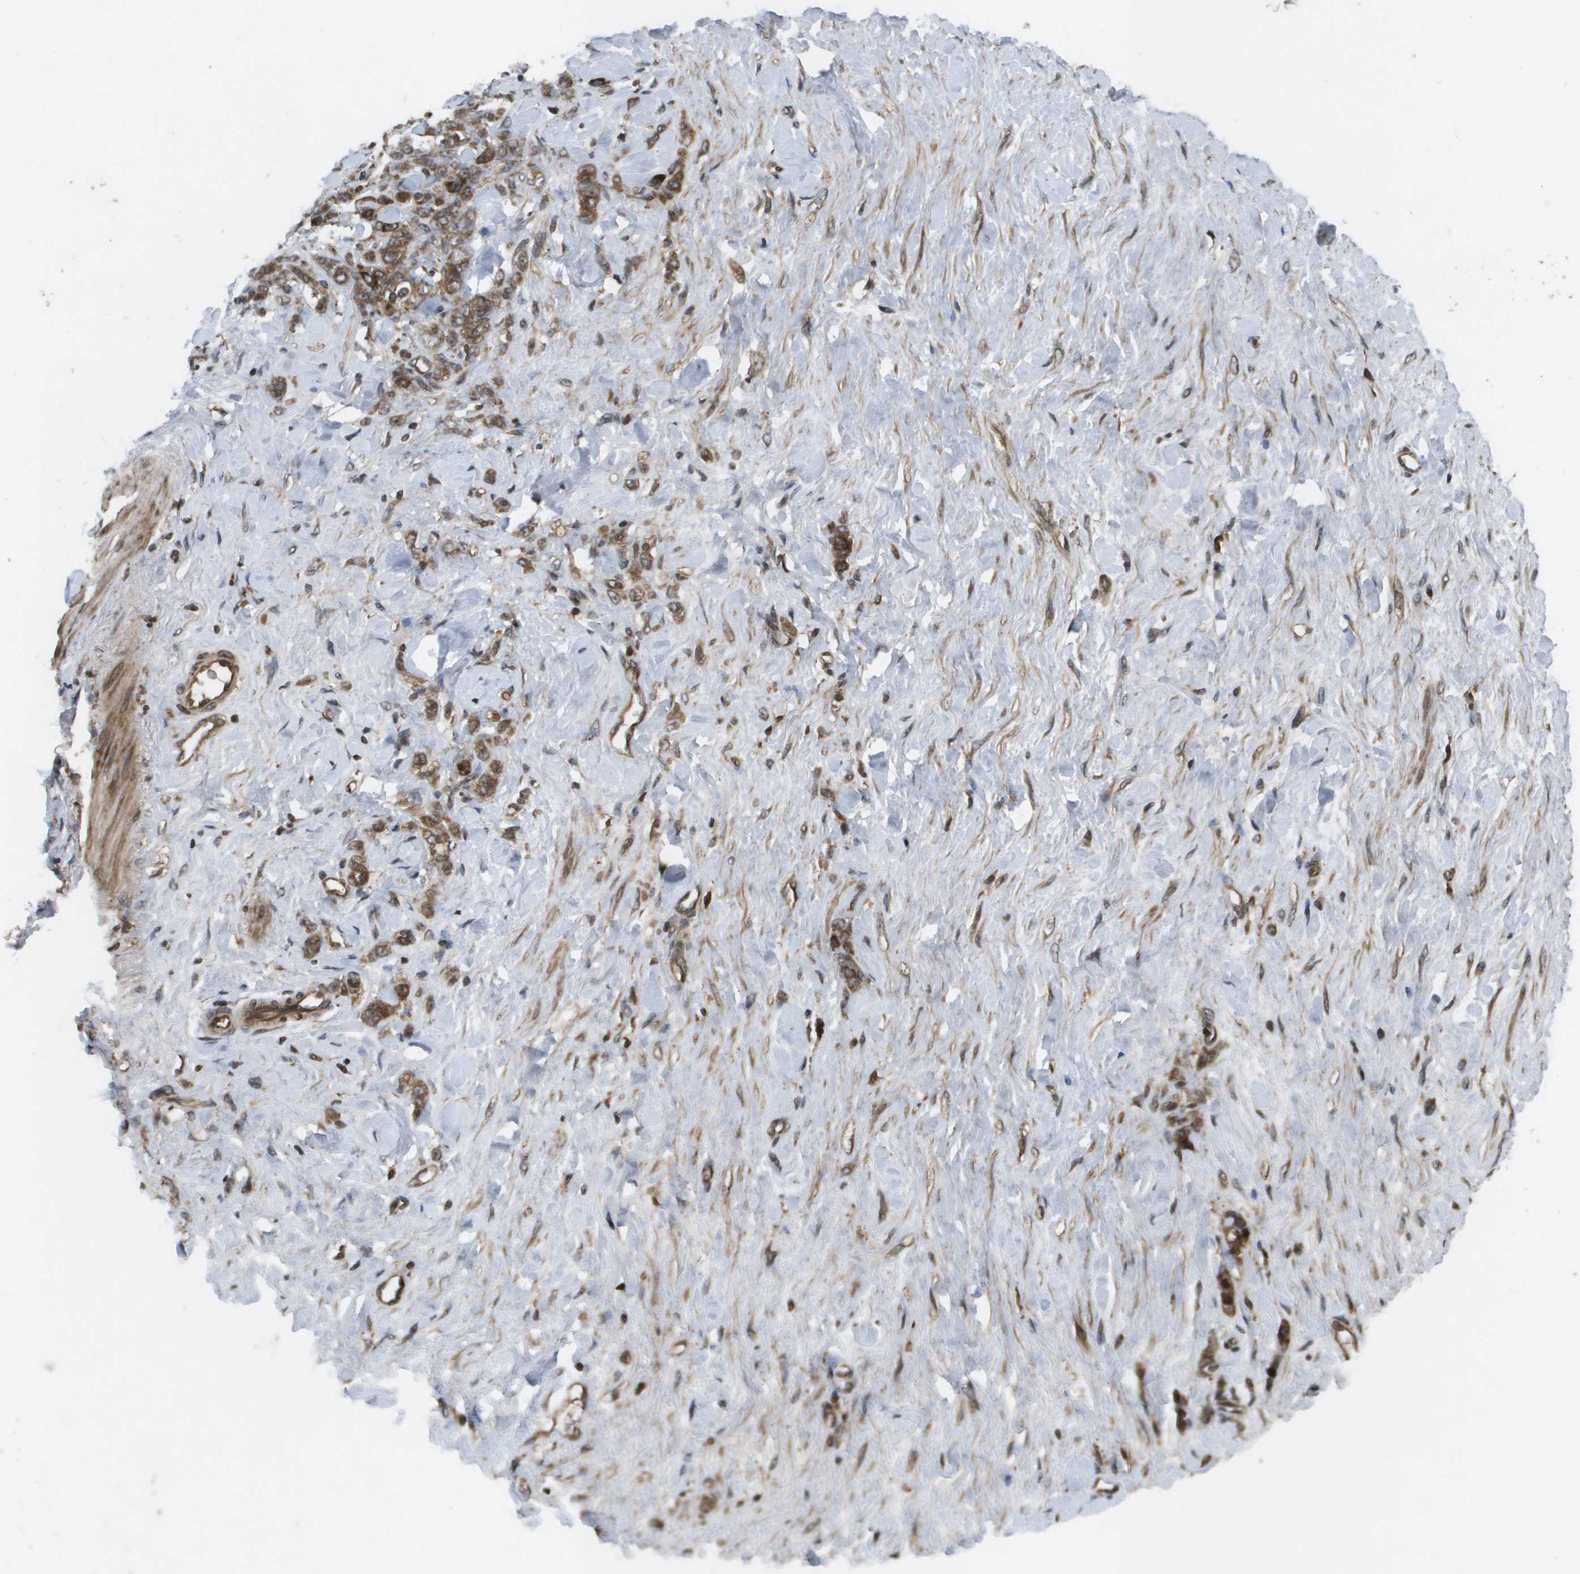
{"staining": {"intensity": "moderate", "quantity": ">75%", "location": "cytoplasmic/membranous"}, "tissue": "stomach cancer", "cell_type": "Tumor cells", "image_type": "cancer", "snomed": [{"axis": "morphology", "description": "Adenocarcinoma, NOS"}, {"axis": "topography", "description": "Stomach"}], "caption": "Stomach adenocarcinoma was stained to show a protein in brown. There is medium levels of moderate cytoplasmic/membranous staining in approximately >75% of tumor cells.", "gene": "KIF11", "patient": {"sex": "male", "age": 82}}